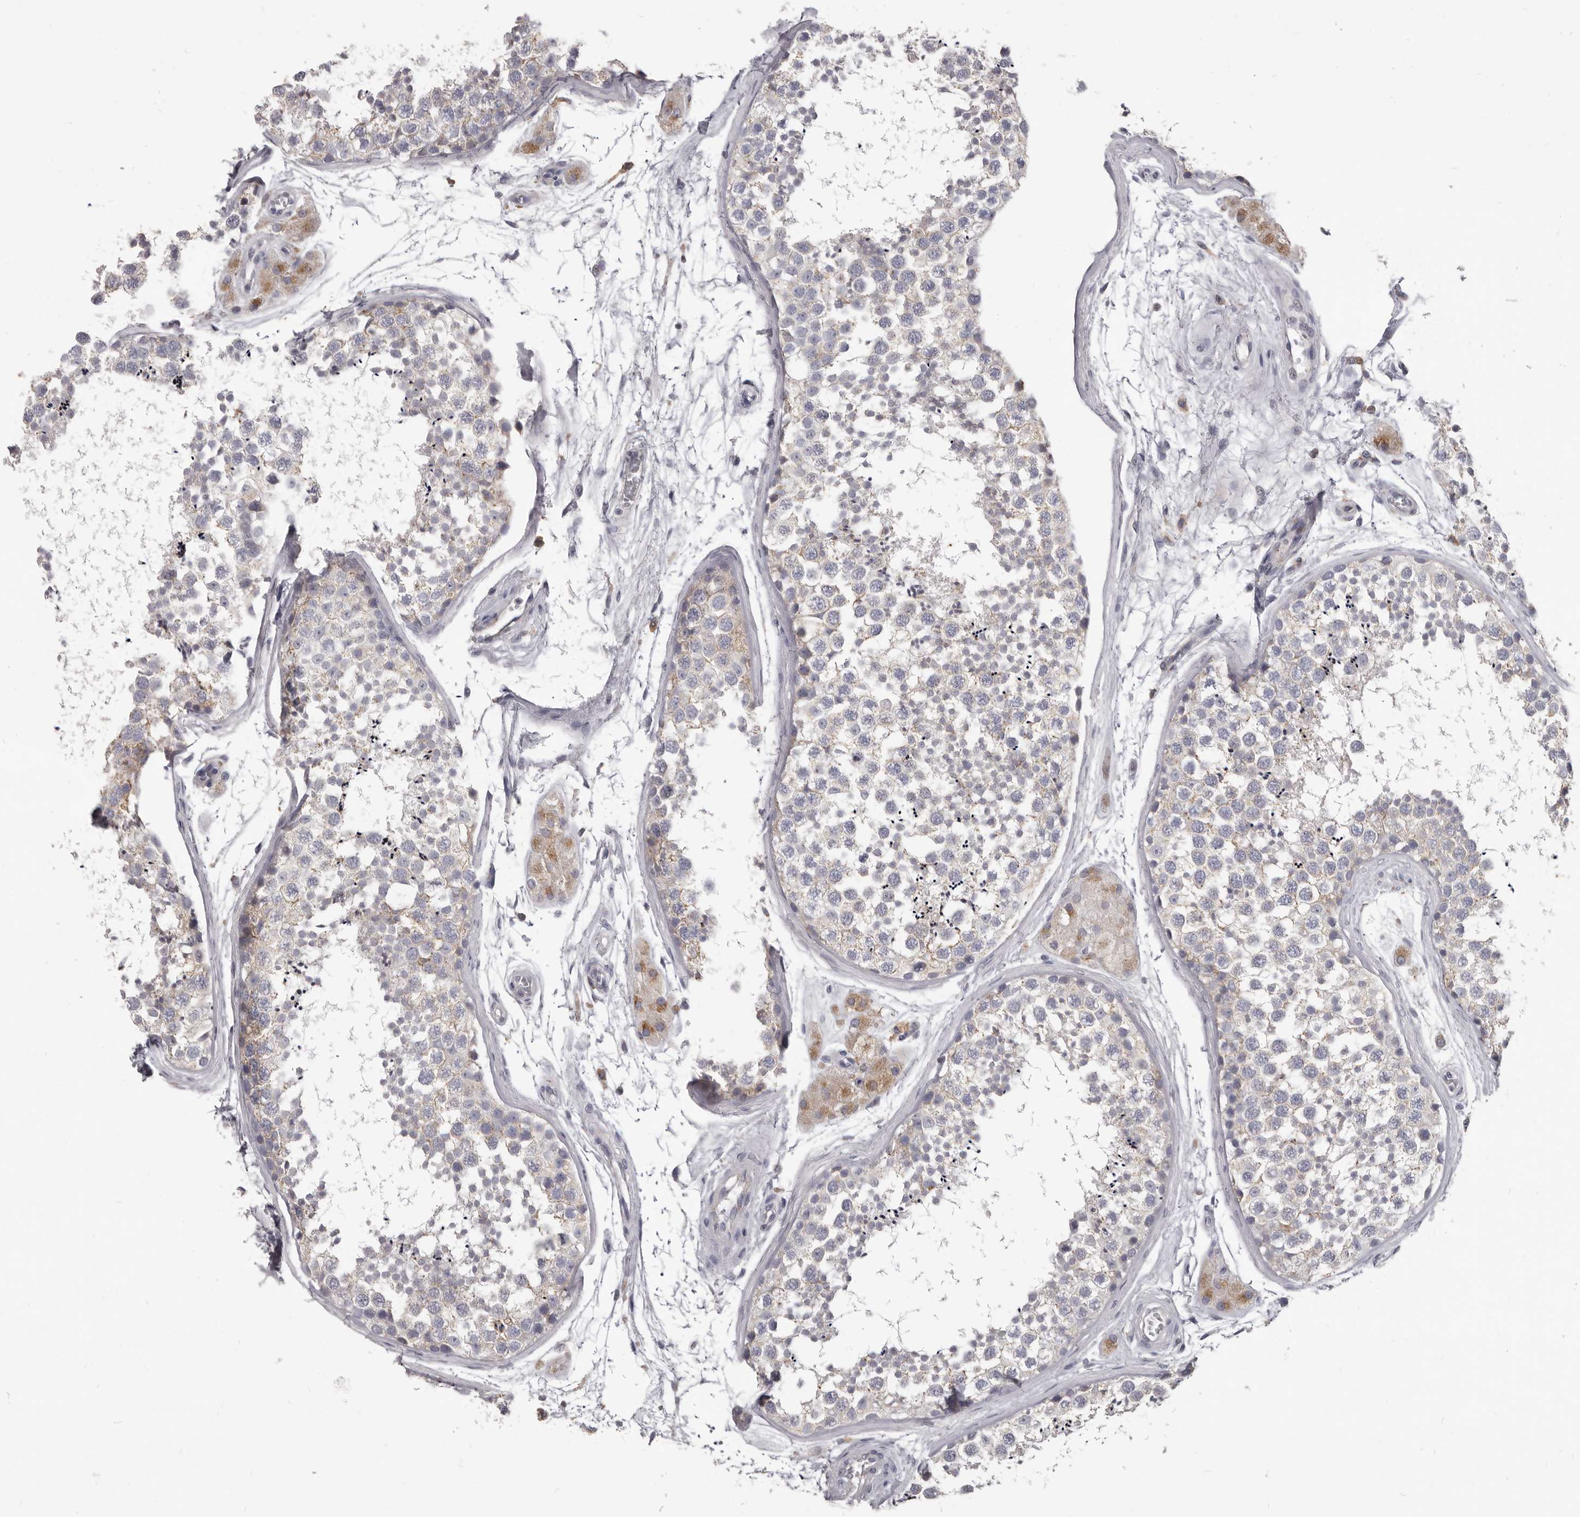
{"staining": {"intensity": "negative", "quantity": "none", "location": "none"}, "tissue": "testis", "cell_type": "Cells in seminiferous ducts", "image_type": "normal", "snomed": [{"axis": "morphology", "description": "Normal tissue, NOS"}, {"axis": "topography", "description": "Testis"}], "caption": "High magnification brightfield microscopy of benign testis stained with DAB (brown) and counterstained with hematoxylin (blue): cells in seminiferous ducts show no significant staining. Brightfield microscopy of immunohistochemistry stained with DAB (3,3'-diaminobenzidine) (brown) and hematoxylin (blue), captured at high magnification.", "gene": "PI4K2A", "patient": {"sex": "male", "age": 56}}